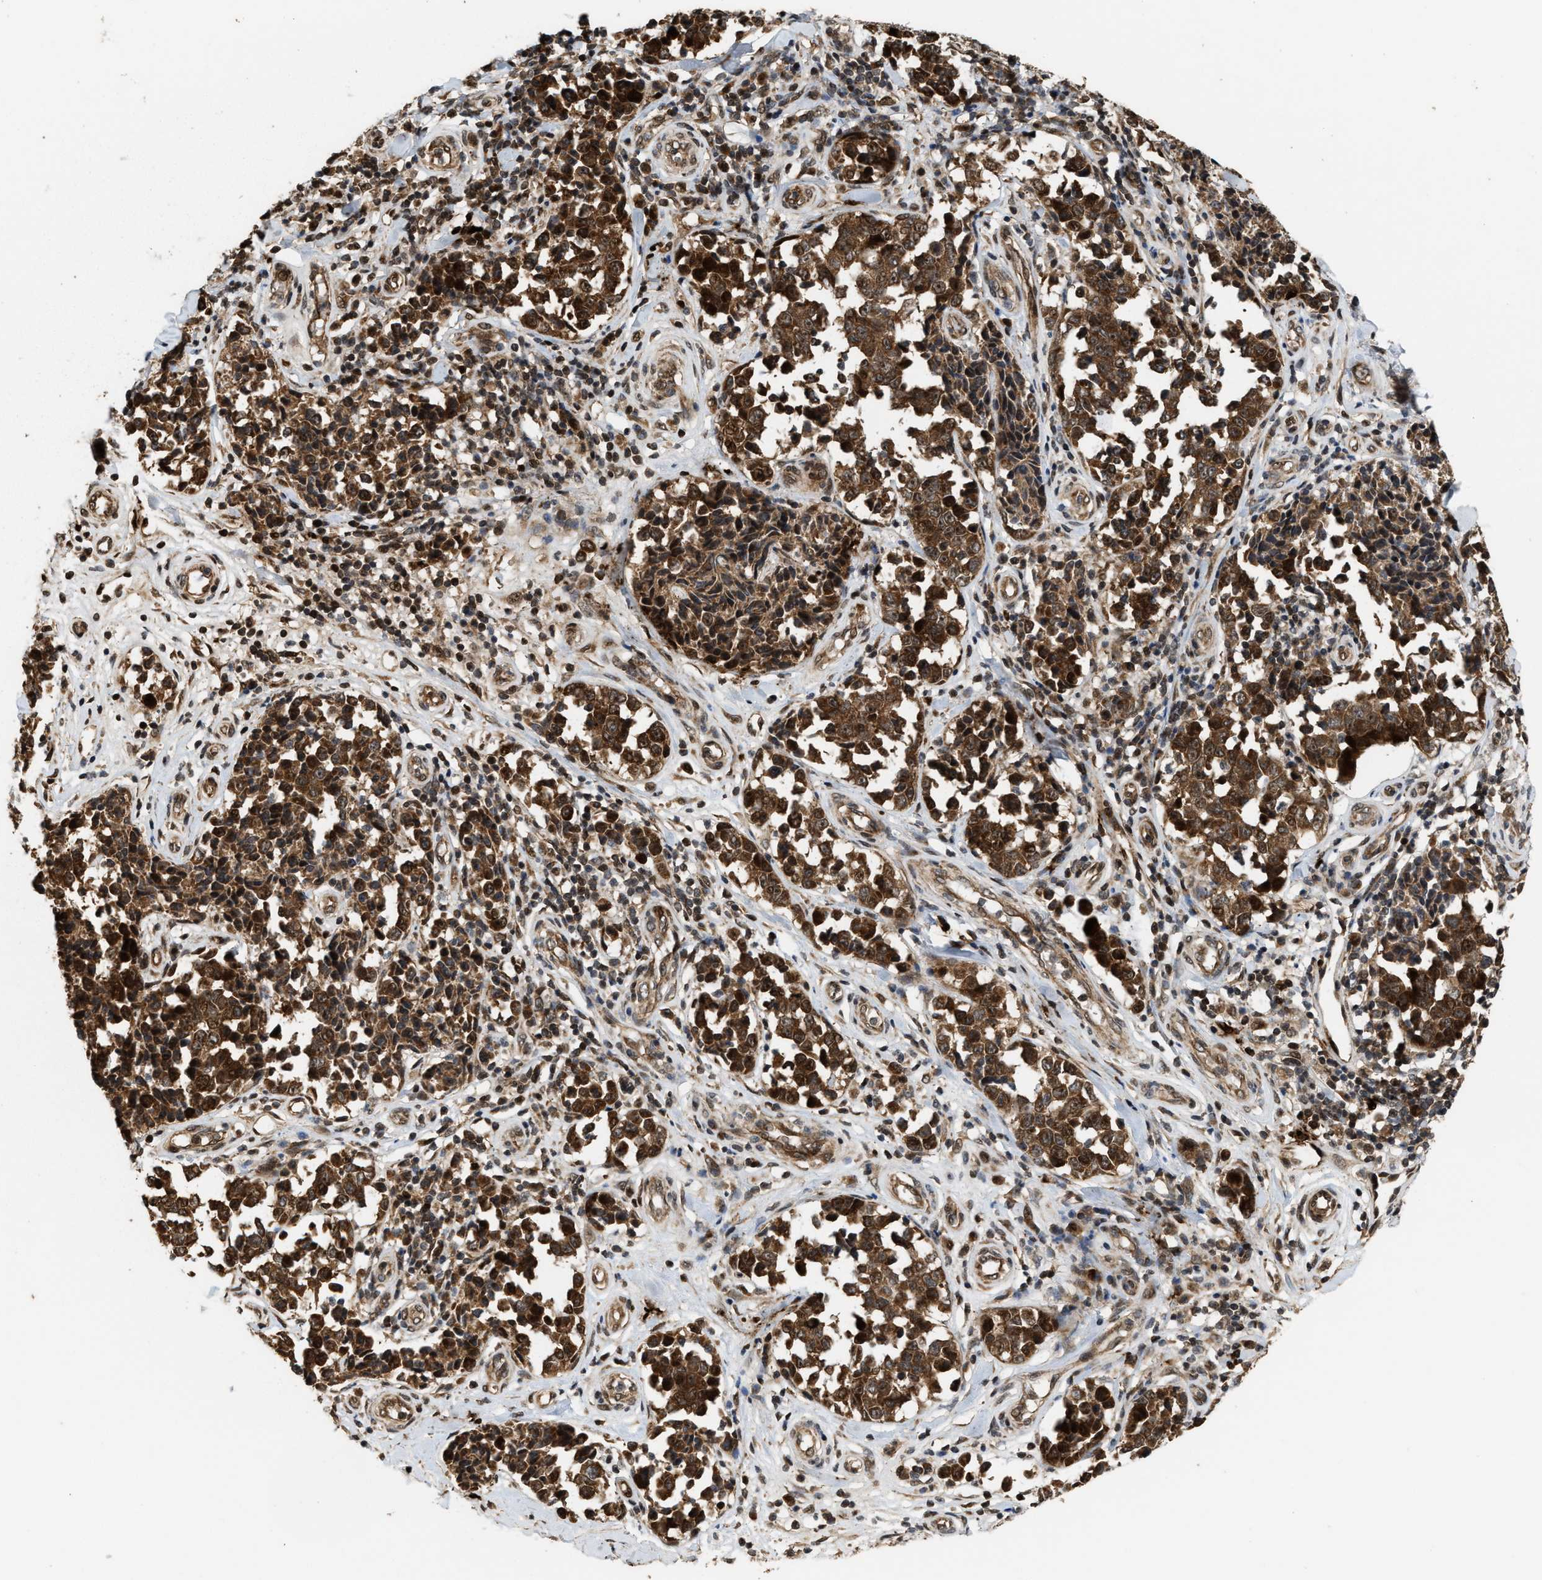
{"staining": {"intensity": "strong", "quantity": ">75%", "location": "cytoplasmic/membranous,nuclear"}, "tissue": "melanoma", "cell_type": "Tumor cells", "image_type": "cancer", "snomed": [{"axis": "morphology", "description": "Malignant melanoma, NOS"}, {"axis": "topography", "description": "Skin"}], "caption": "Protein analysis of melanoma tissue shows strong cytoplasmic/membranous and nuclear positivity in approximately >75% of tumor cells.", "gene": "ELP2", "patient": {"sex": "female", "age": 64}}